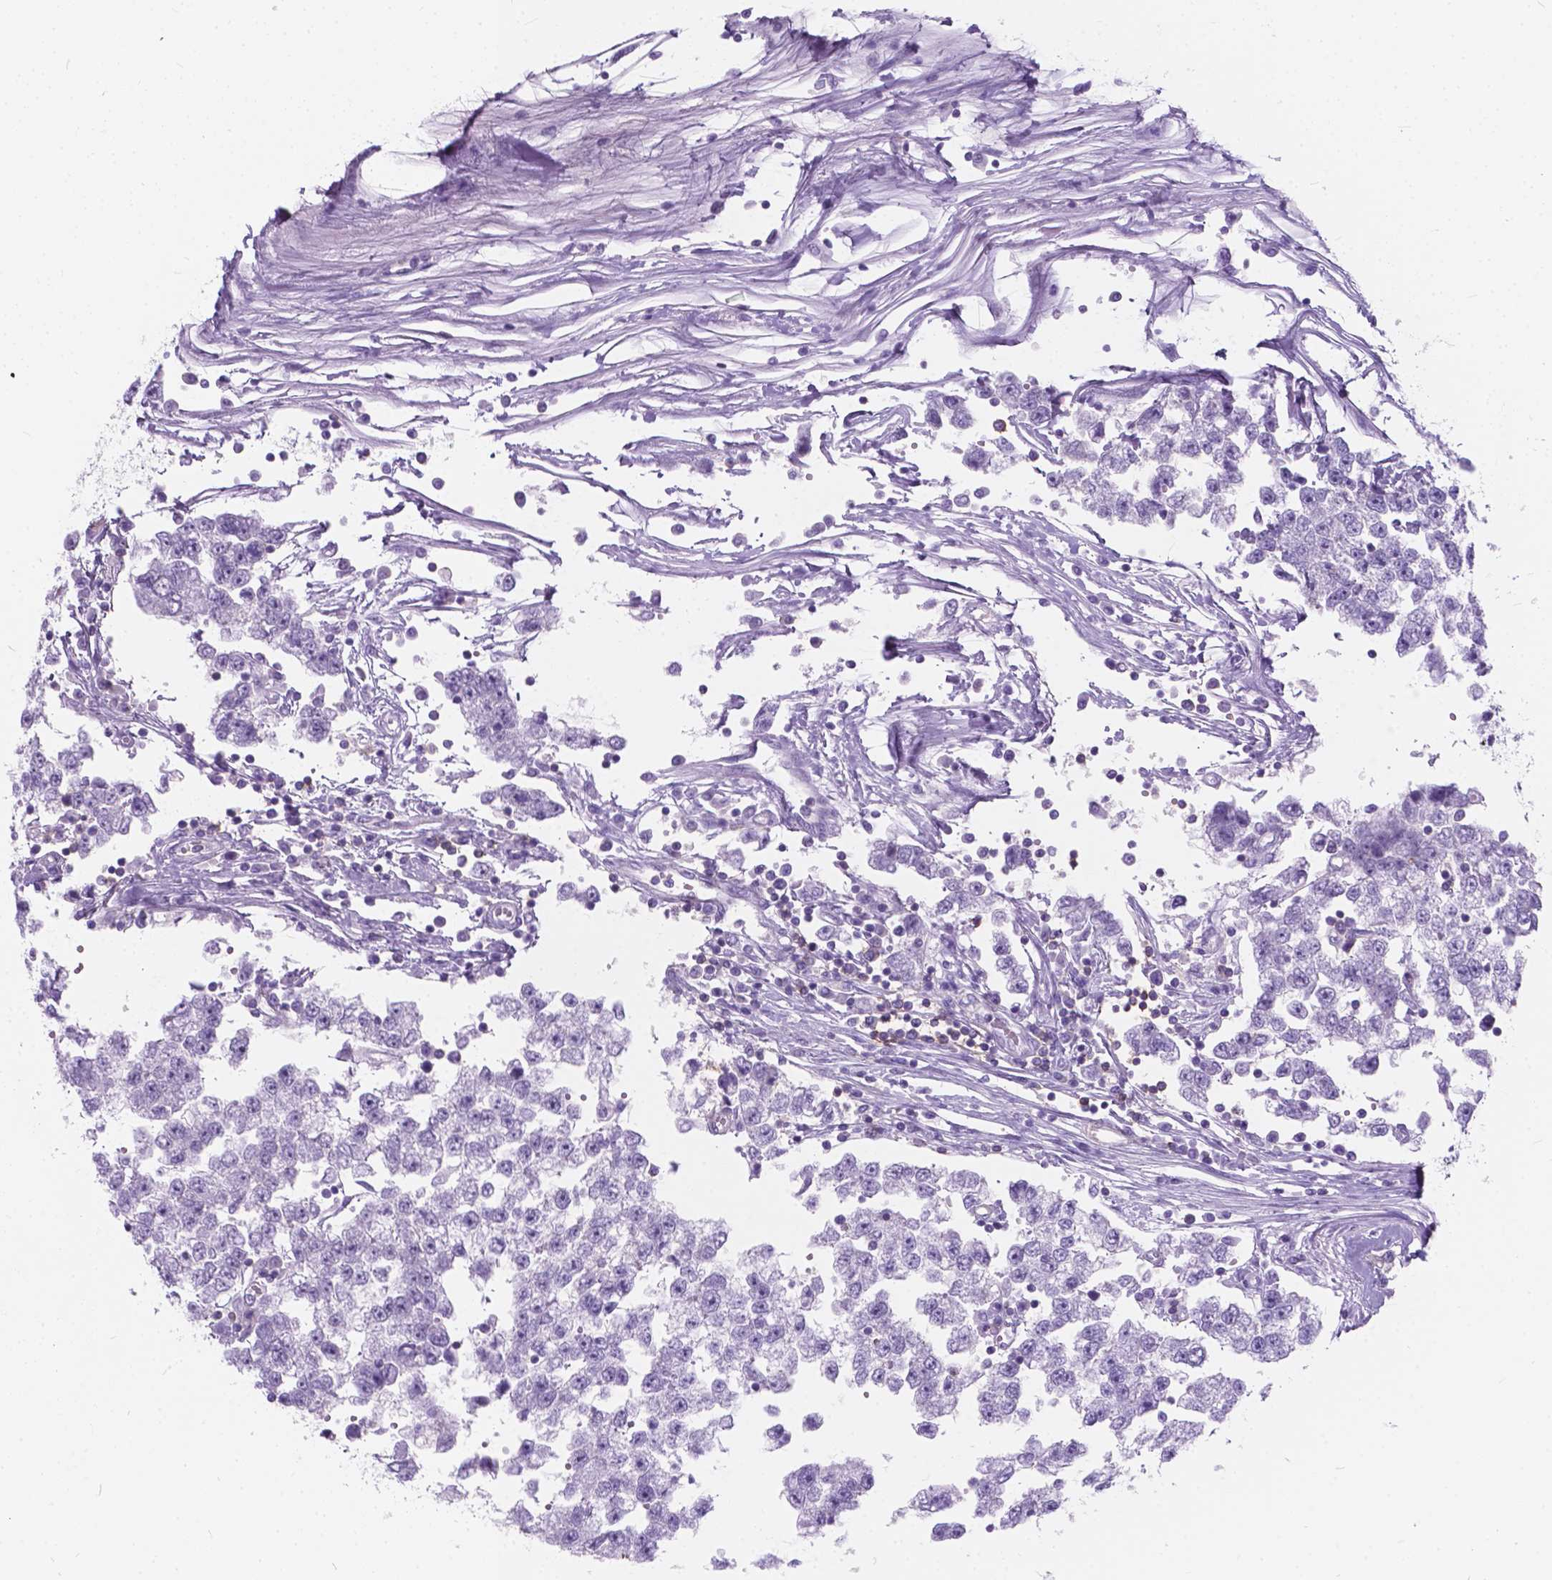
{"staining": {"intensity": "negative", "quantity": "none", "location": "none"}, "tissue": "testis cancer", "cell_type": "Tumor cells", "image_type": "cancer", "snomed": [{"axis": "morphology", "description": "Seminoma, NOS"}, {"axis": "topography", "description": "Testis"}], "caption": "Immunohistochemistry histopathology image of neoplastic tissue: human testis cancer (seminoma) stained with DAB reveals no significant protein positivity in tumor cells.", "gene": "KIAA0040", "patient": {"sex": "male", "age": 34}}